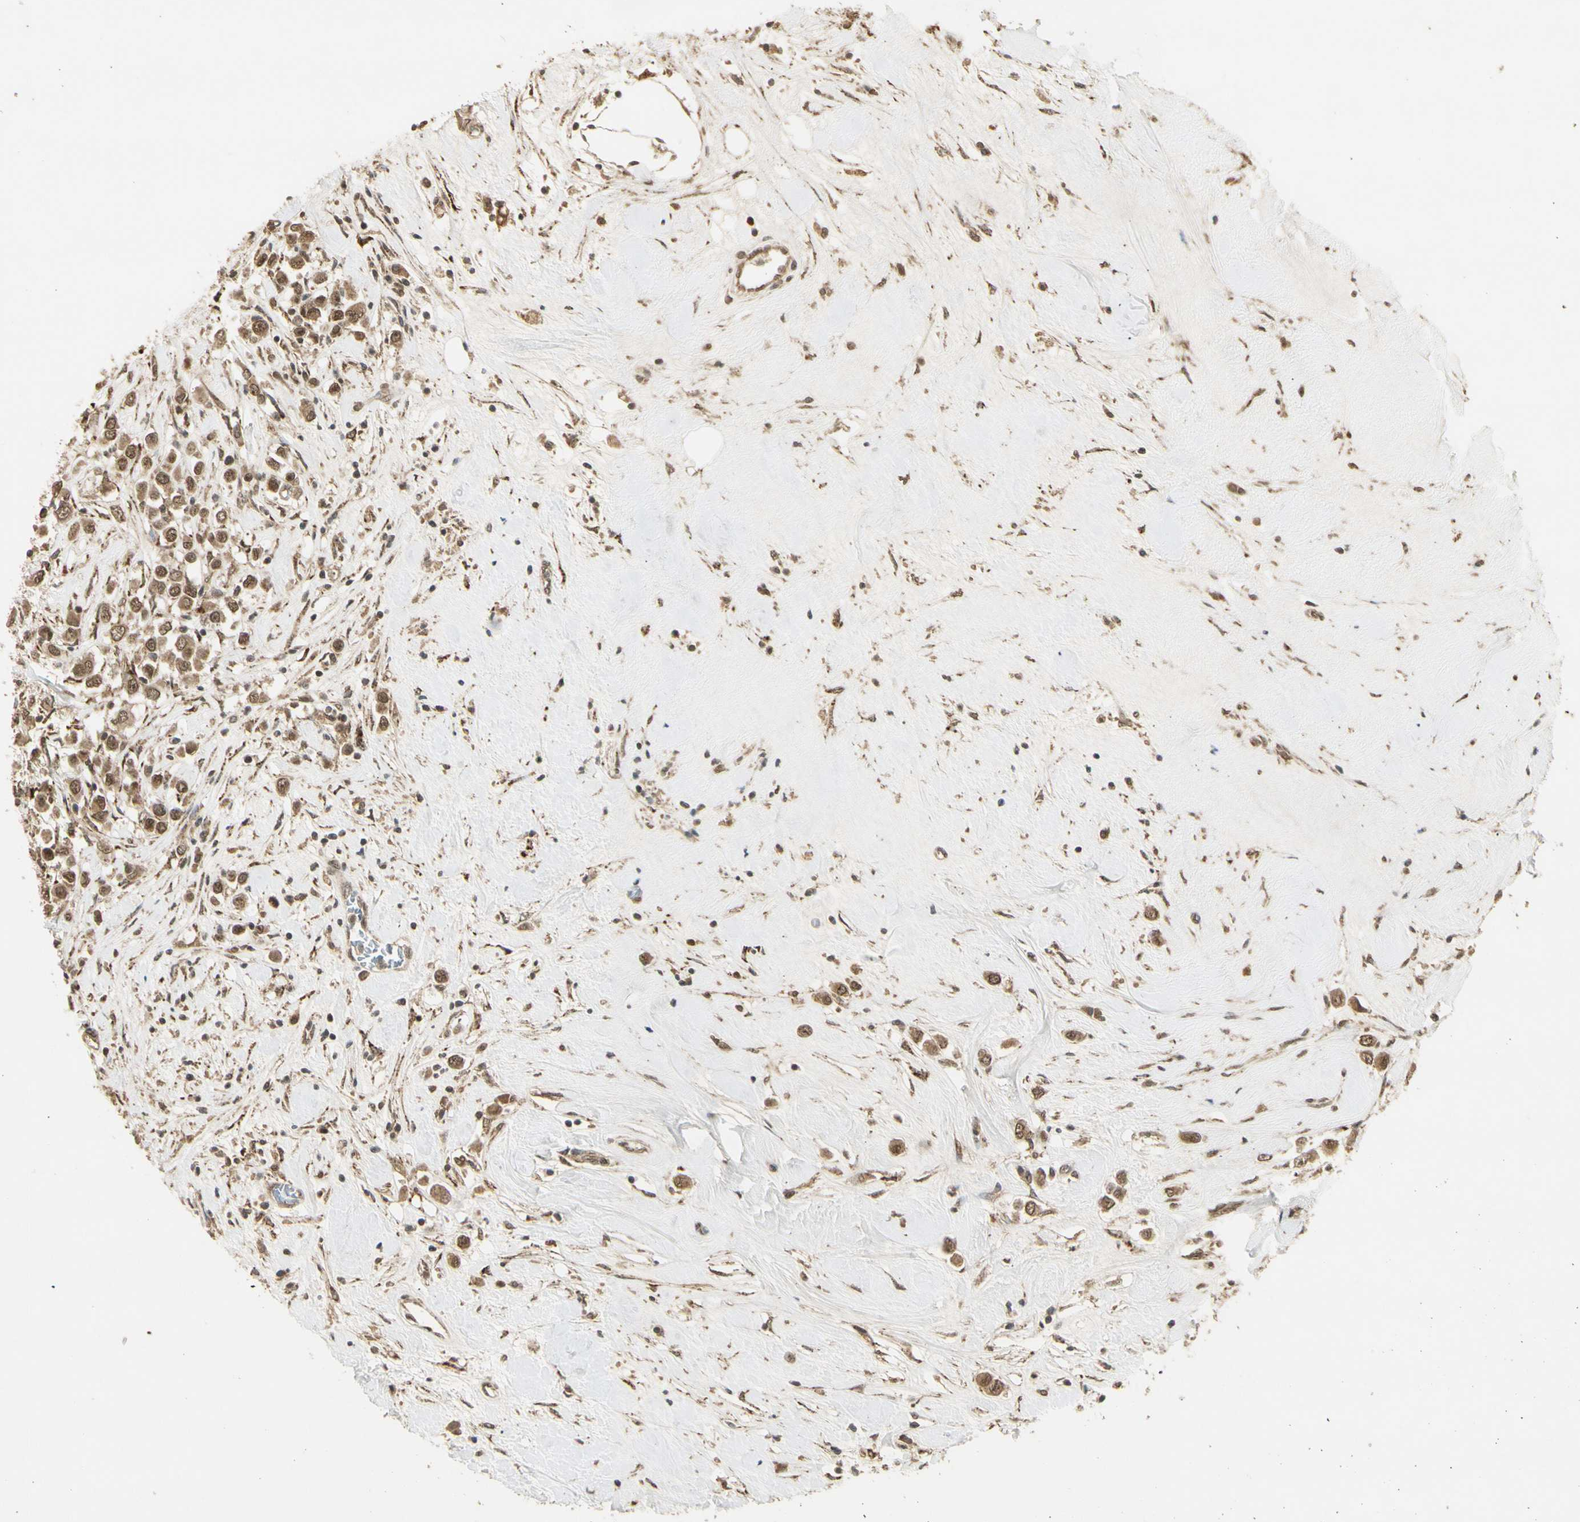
{"staining": {"intensity": "moderate", "quantity": ">75%", "location": "cytoplasmic/membranous,nuclear"}, "tissue": "breast cancer", "cell_type": "Tumor cells", "image_type": "cancer", "snomed": [{"axis": "morphology", "description": "Duct carcinoma"}, {"axis": "topography", "description": "Breast"}], "caption": "Breast cancer stained for a protein reveals moderate cytoplasmic/membranous and nuclear positivity in tumor cells.", "gene": "ZNF135", "patient": {"sex": "female", "age": 61}}